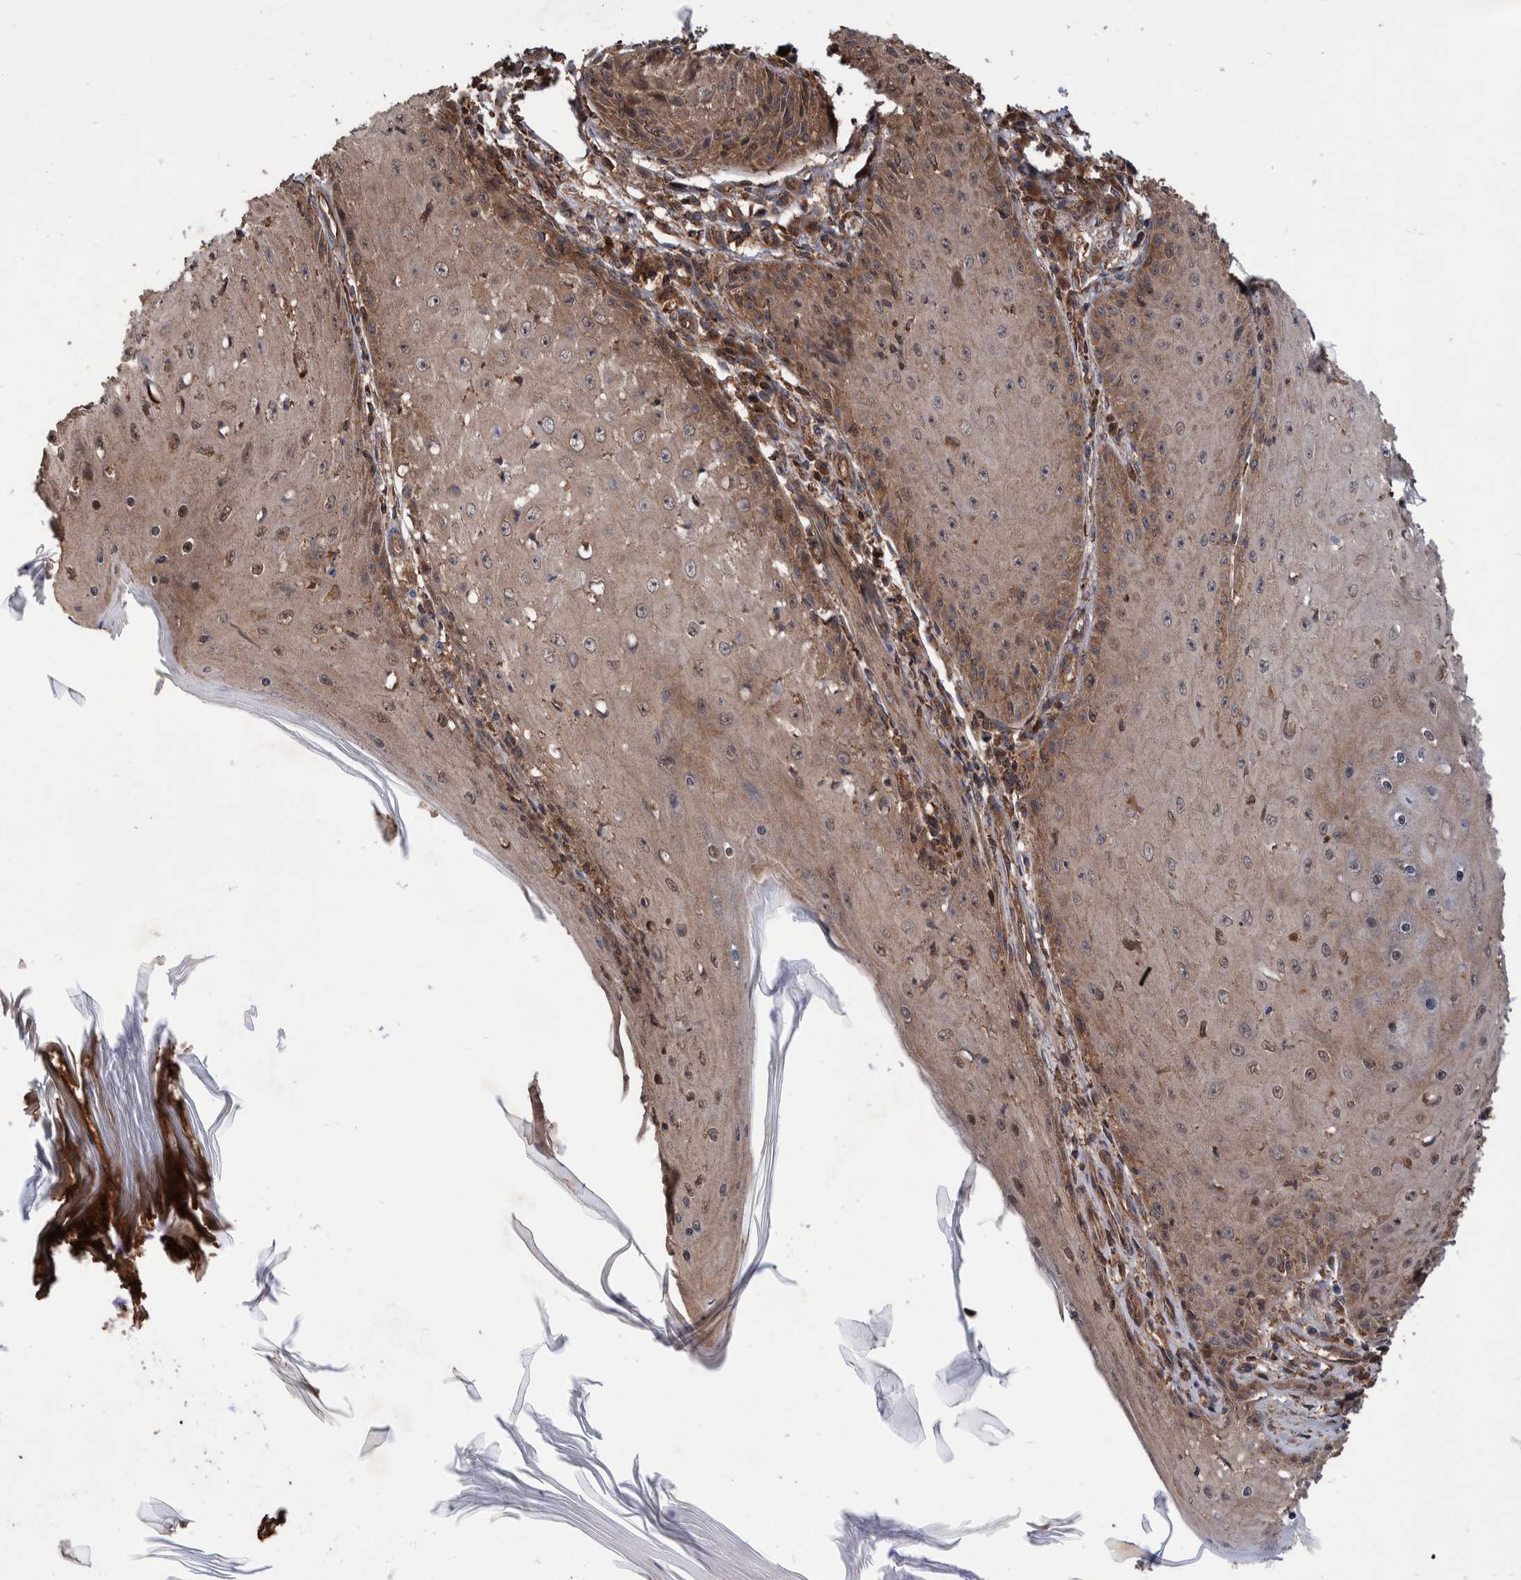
{"staining": {"intensity": "moderate", "quantity": ">75%", "location": "cytoplasmic/membranous"}, "tissue": "skin cancer", "cell_type": "Tumor cells", "image_type": "cancer", "snomed": [{"axis": "morphology", "description": "Squamous cell carcinoma, NOS"}, {"axis": "topography", "description": "Skin"}], "caption": "A medium amount of moderate cytoplasmic/membranous staining is present in approximately >75% of tumor cells in skin squamous cell carcinoma tissue. The staining was performed using DAB (3,3'-diaminobenzidine) to visualize the protein expression in brown, while the nuclei were stained in blue with hematoxylin (Magnification: 20x).", "gene": "VBP1", "patient": {"sex": "female", "age": 73}}